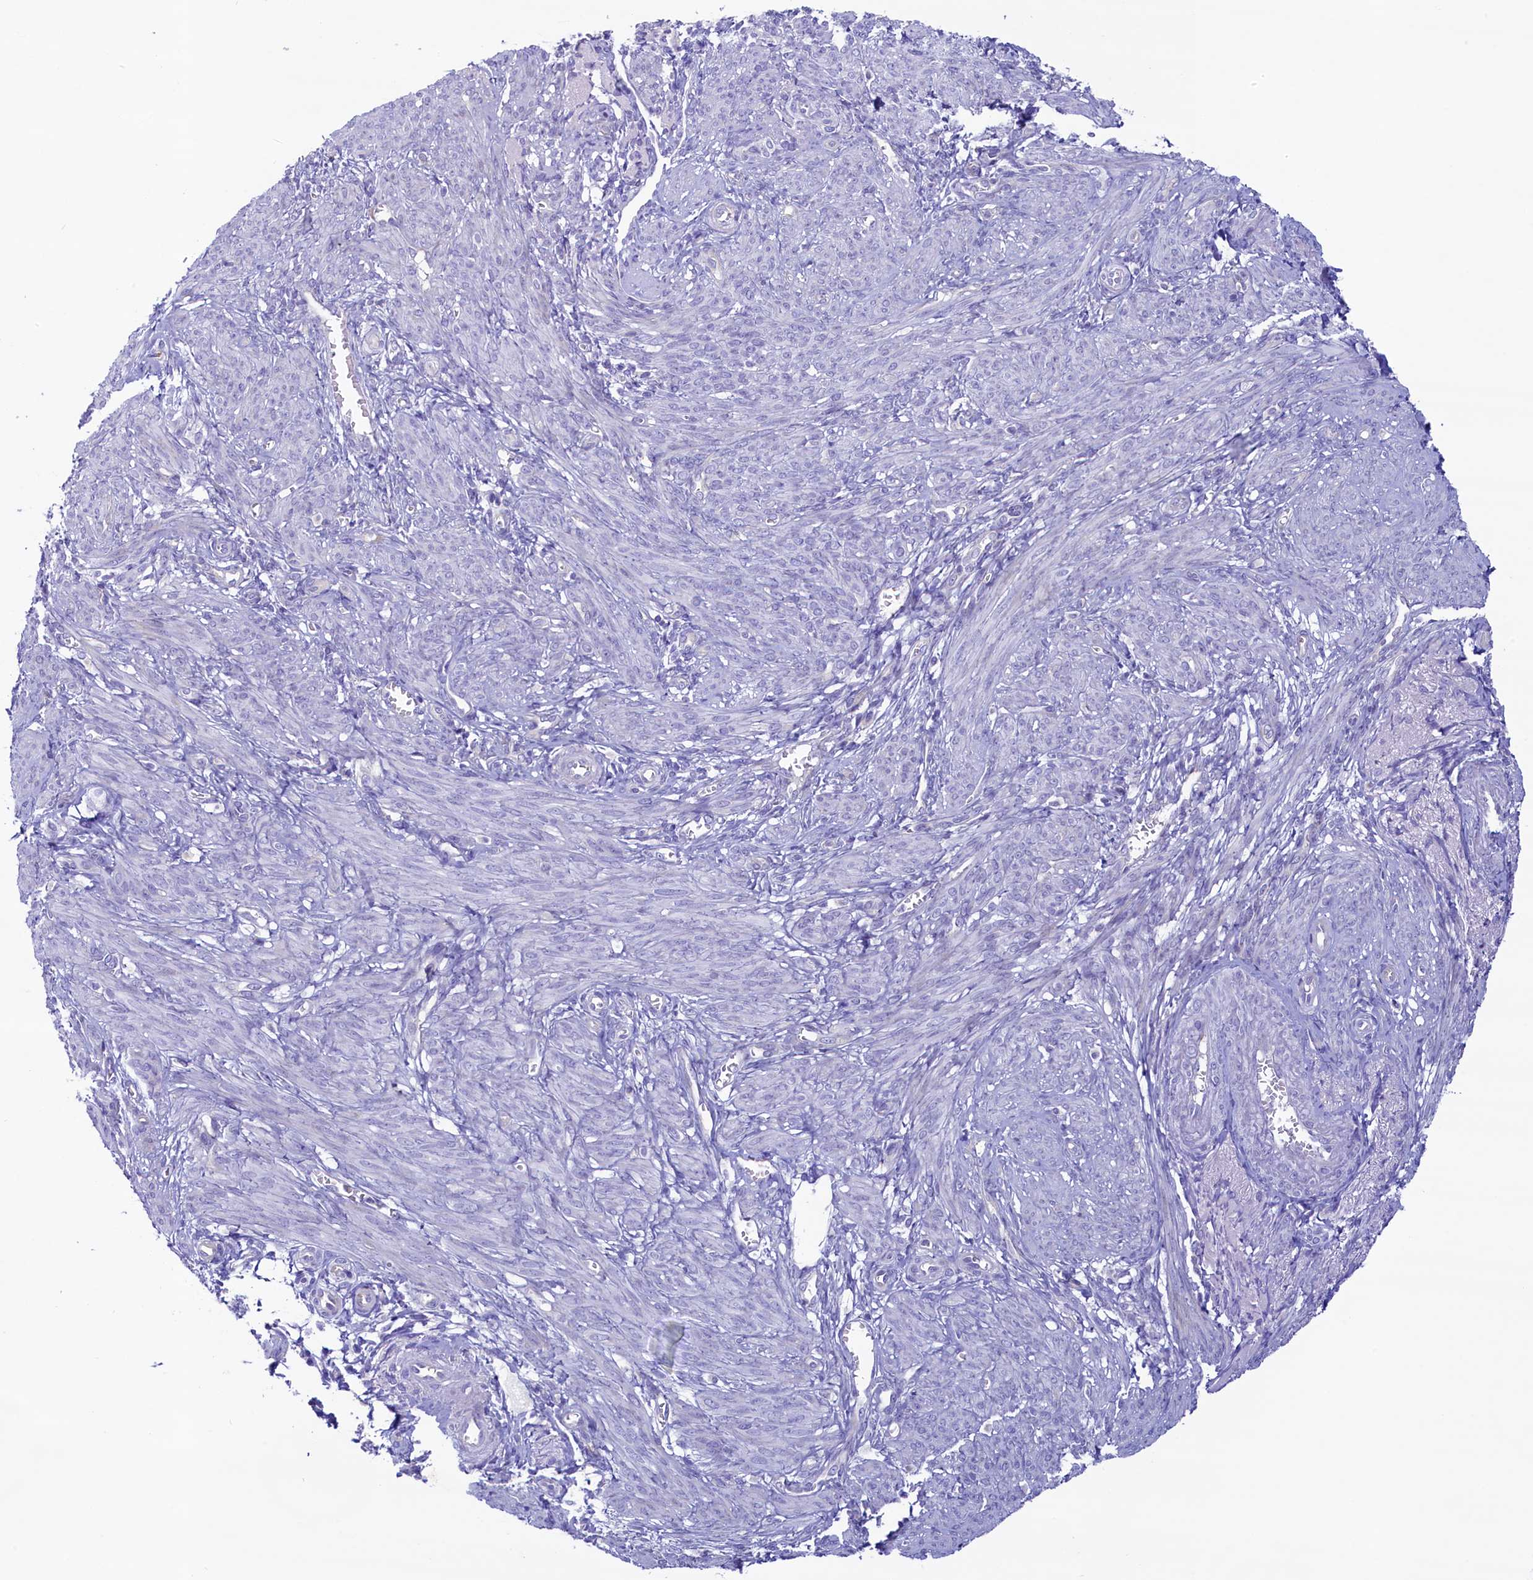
{"staining": {"intensity": "negative", "quantity": "none", "location": "none"}, "tissue": "smooth muscle", "cell_type": "Smooth muscle cells", "image_type": "normal", "snomed": [{"axis": "morphology", "description": "Normal tissue, NOS"}, {"axis": "topography", "description": "Smooth muscle"}], "caption": "This is an IHC histopathology image of normal human smooth muscle. There is no expression in smooth muscle cells.", "gene": "KRBOX5", "patient": {"sex": "female", "age": 39}}